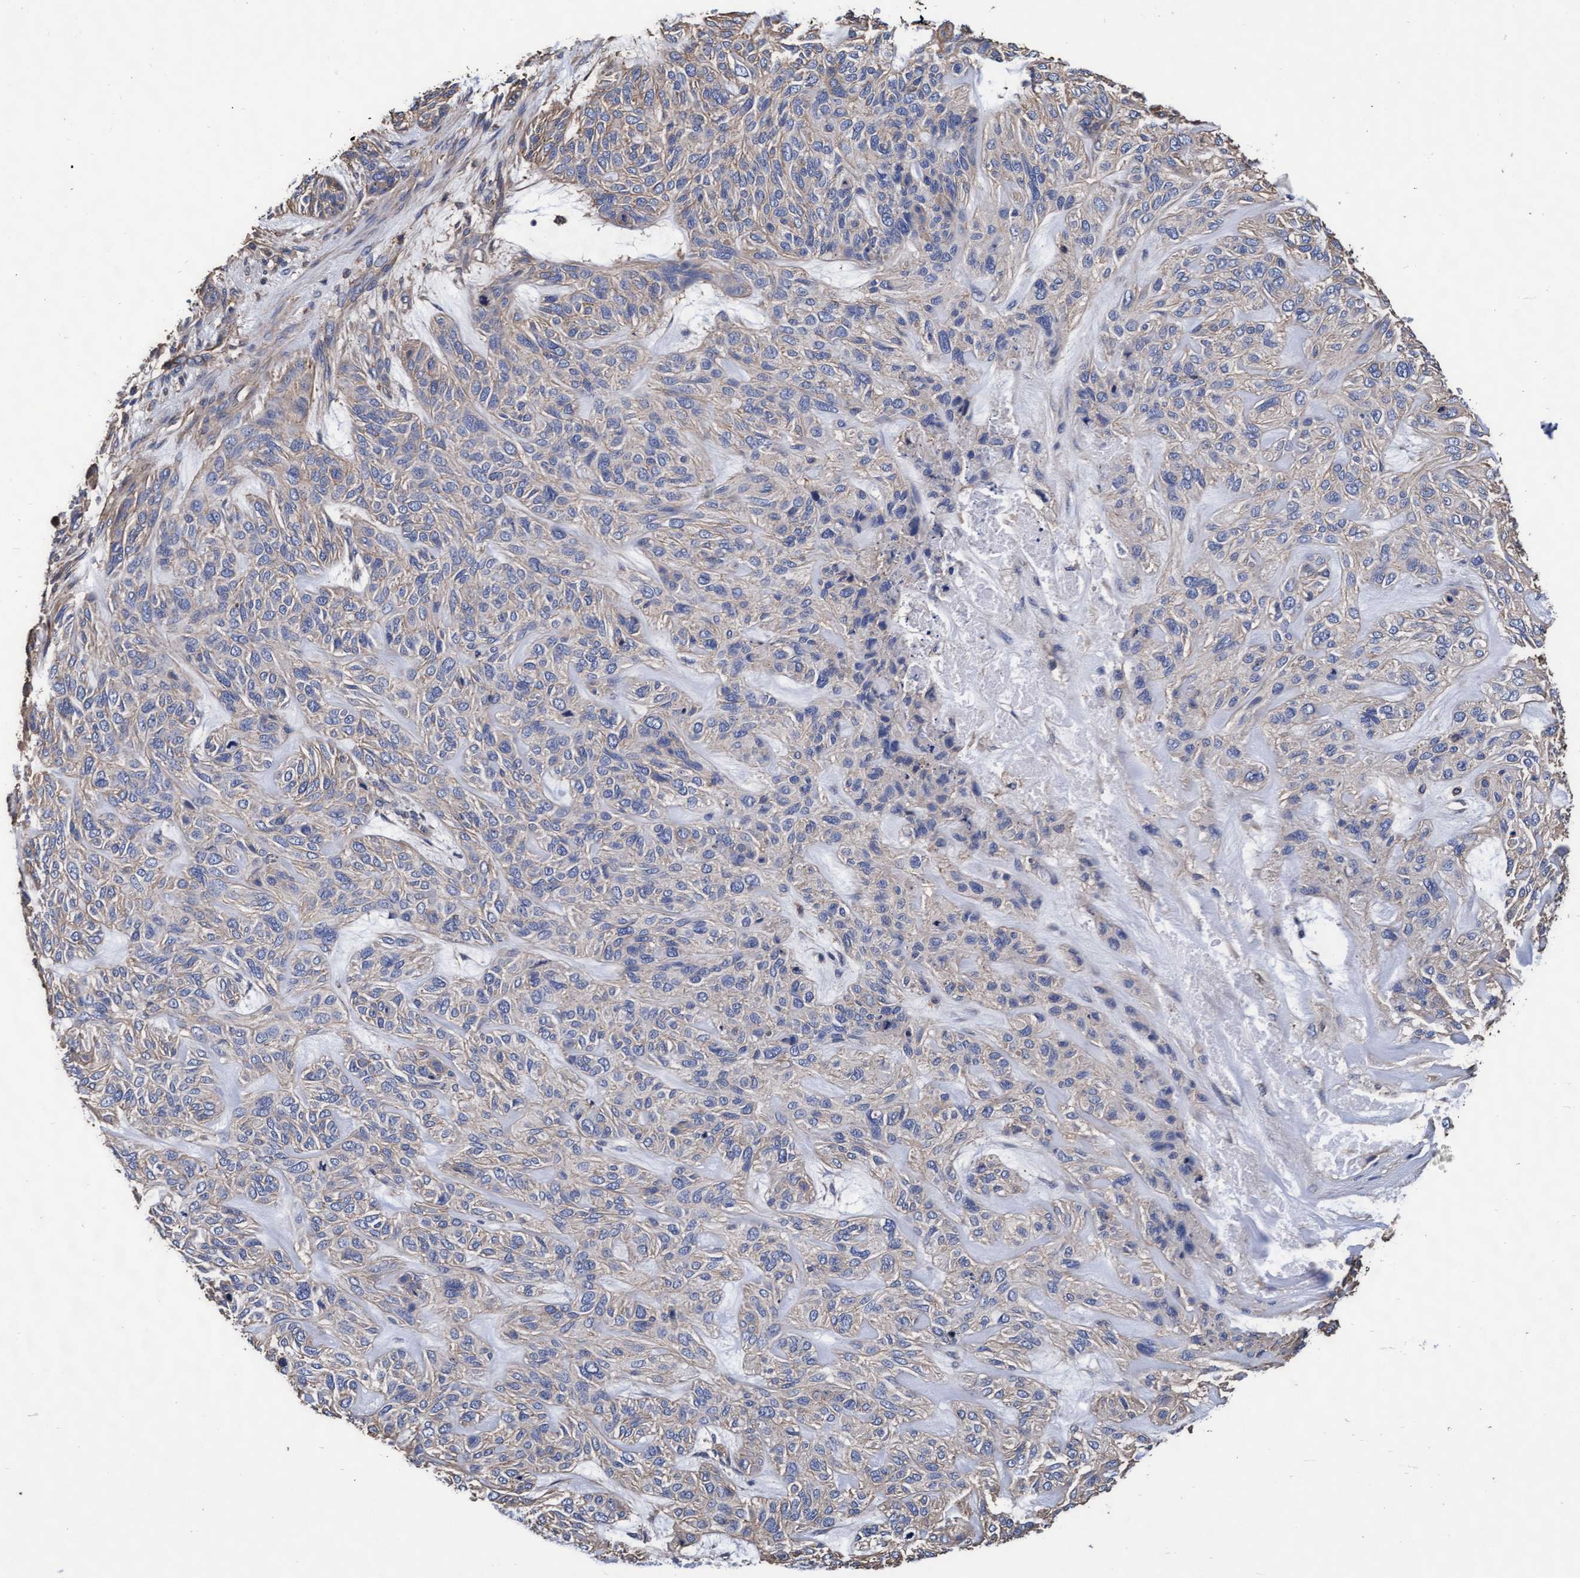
{"staining": {"intensity": "negative", "quantity": "none", "location": "none"}, "tissue": "skin cancer", "cell_type": "Tumor cells", "image_type": "cancer", "snomed": [{"axis": "morphology", "description": "Basal cell carcinoma"}, {"axis": "topography", "description": "Skin"}], "caption": "The photomicrograph reveals no staining of tumor cells in skin cancer (basal cell carcinoma).", "gene": "GRHPR", "patient": {"sex": "male", "age": 55}}